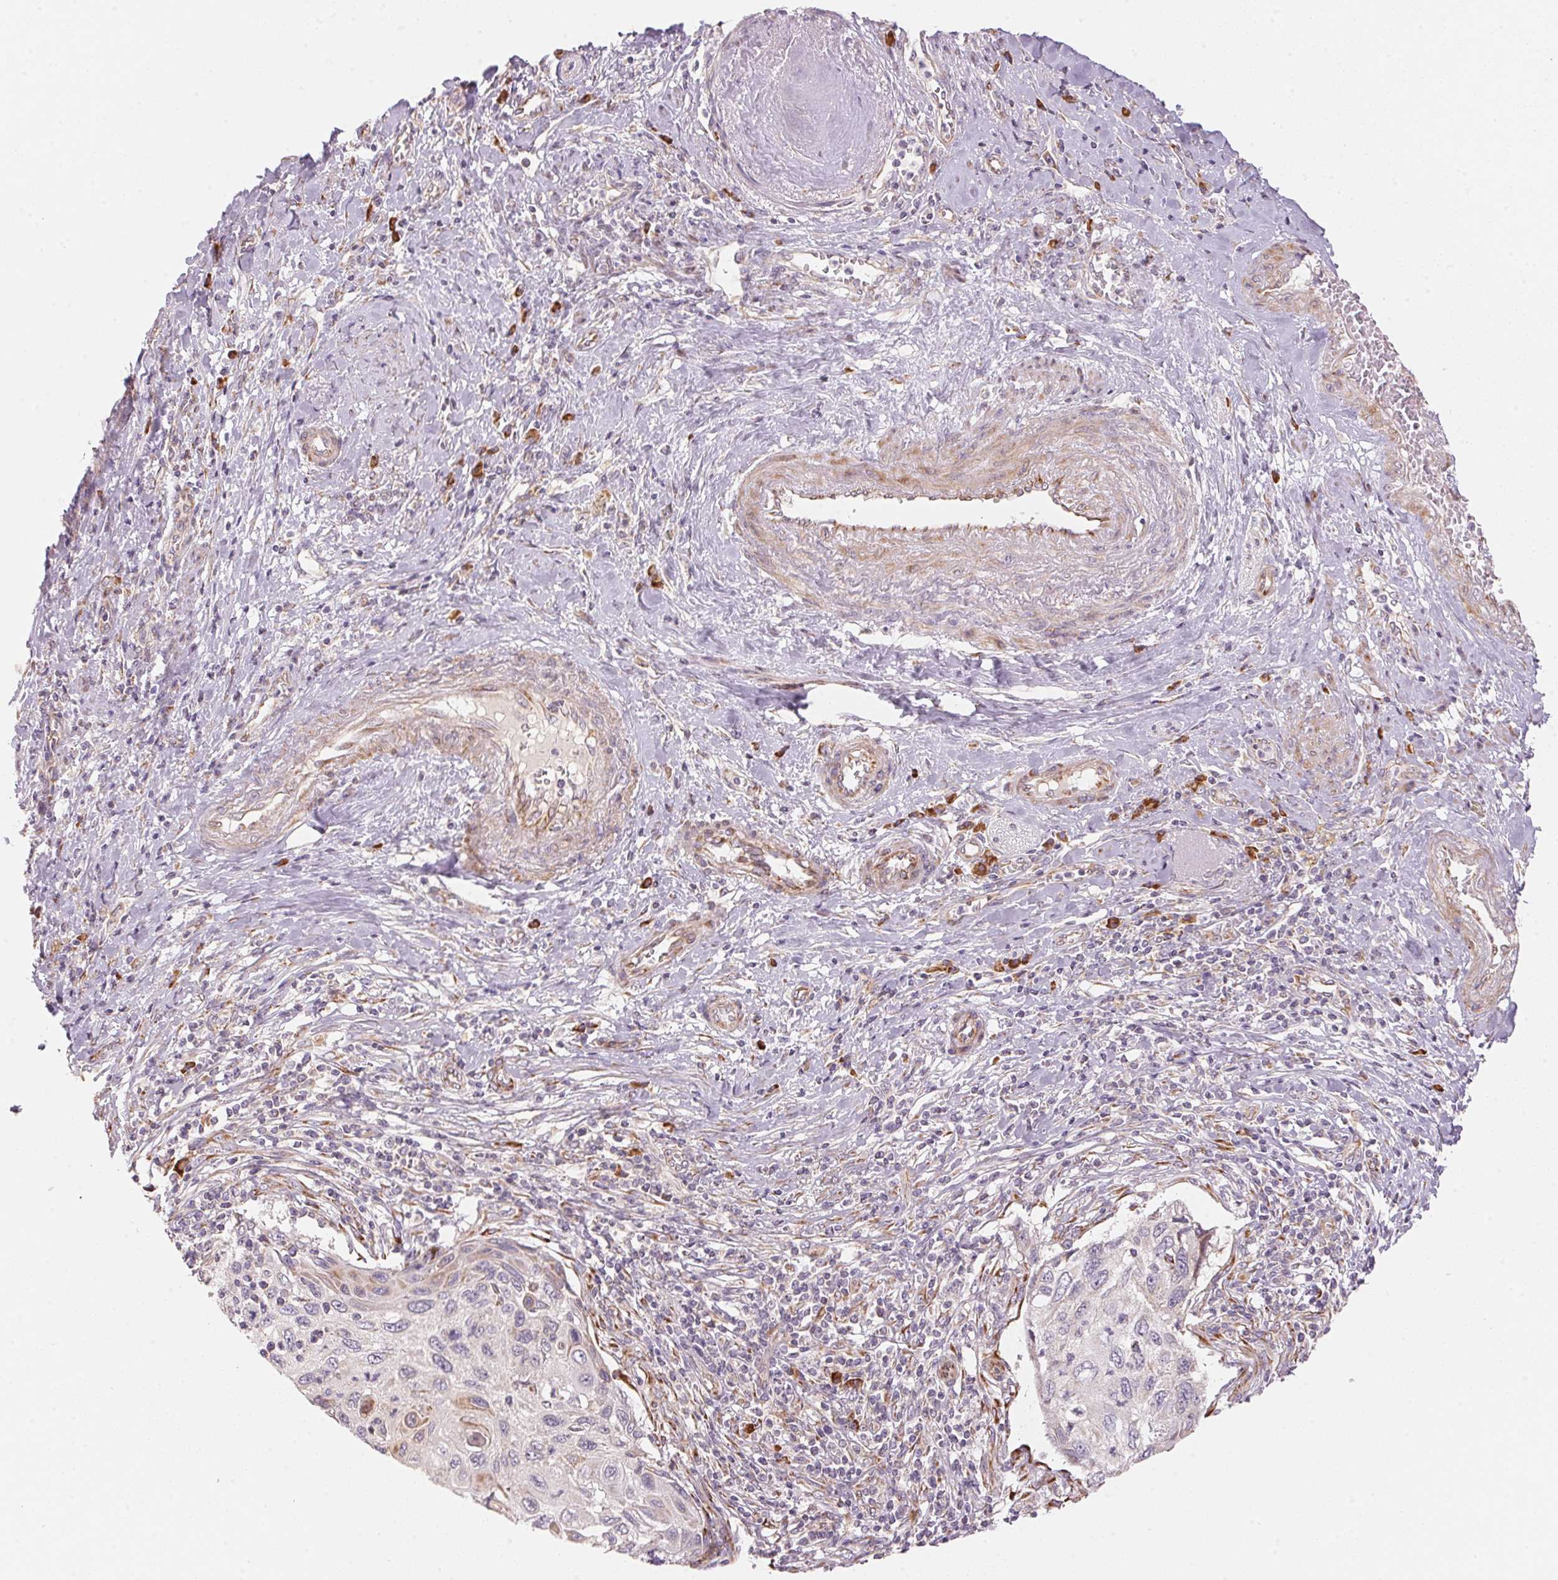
{"staining": {"intensity": "negative", "quantity": "none", "location": "none"}, "tissue": "cervical cancer", "cell_type": "Tumor cells", "image_type": "cancer", "snomed": [{"axis": "morphology", "description": "Squamous cell carcinoma, NOS"}, {"axis": "topography", "description": "Cervix"}], "caption": "Image shows no significant protein positivity in tumor cells of squamous cell carcinoma (cervical).", "gene": "BLOC1S2", "patient": {"sex": "female", "age": 70}}